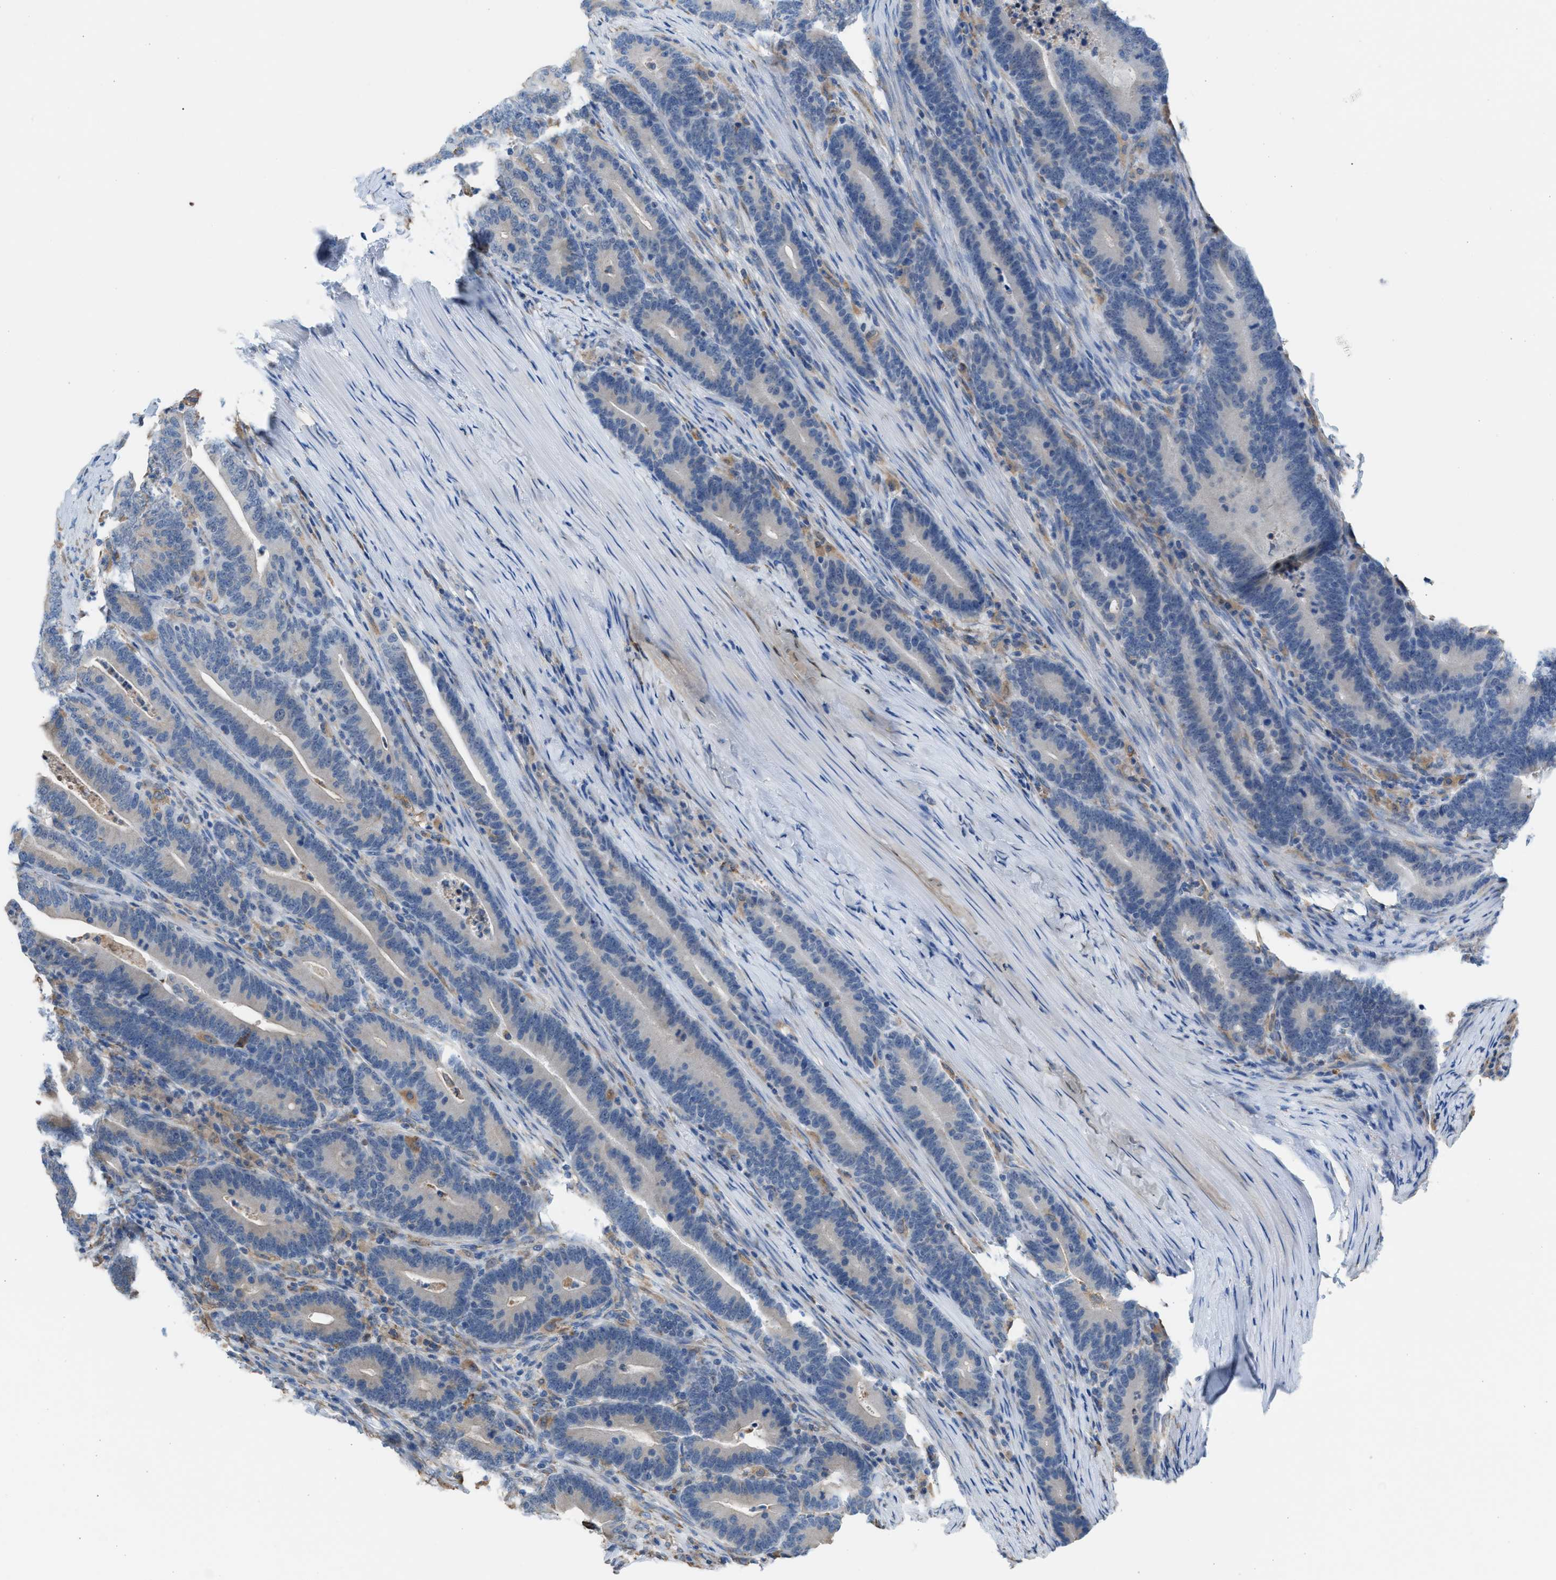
{"staining": {"intensity": "negative", "quantity": "none", "location": "none"}, "tissue": "colorectal cancer", "cell_type": "Tumor cells", "image_type": "cancer", "snomed": [{"axis": "morphology", "description": "Adenocarcinoma, NOS"}, {"axis": "topography", "description": "Colon"}], "caption": "Tumor cells are negative for protein expression in human colorectal adenocarcinoma. (IHC, brightfield microscopy, high magnification).", "gene": "CA3", "patient": {"sex": "female", "age": 66}}